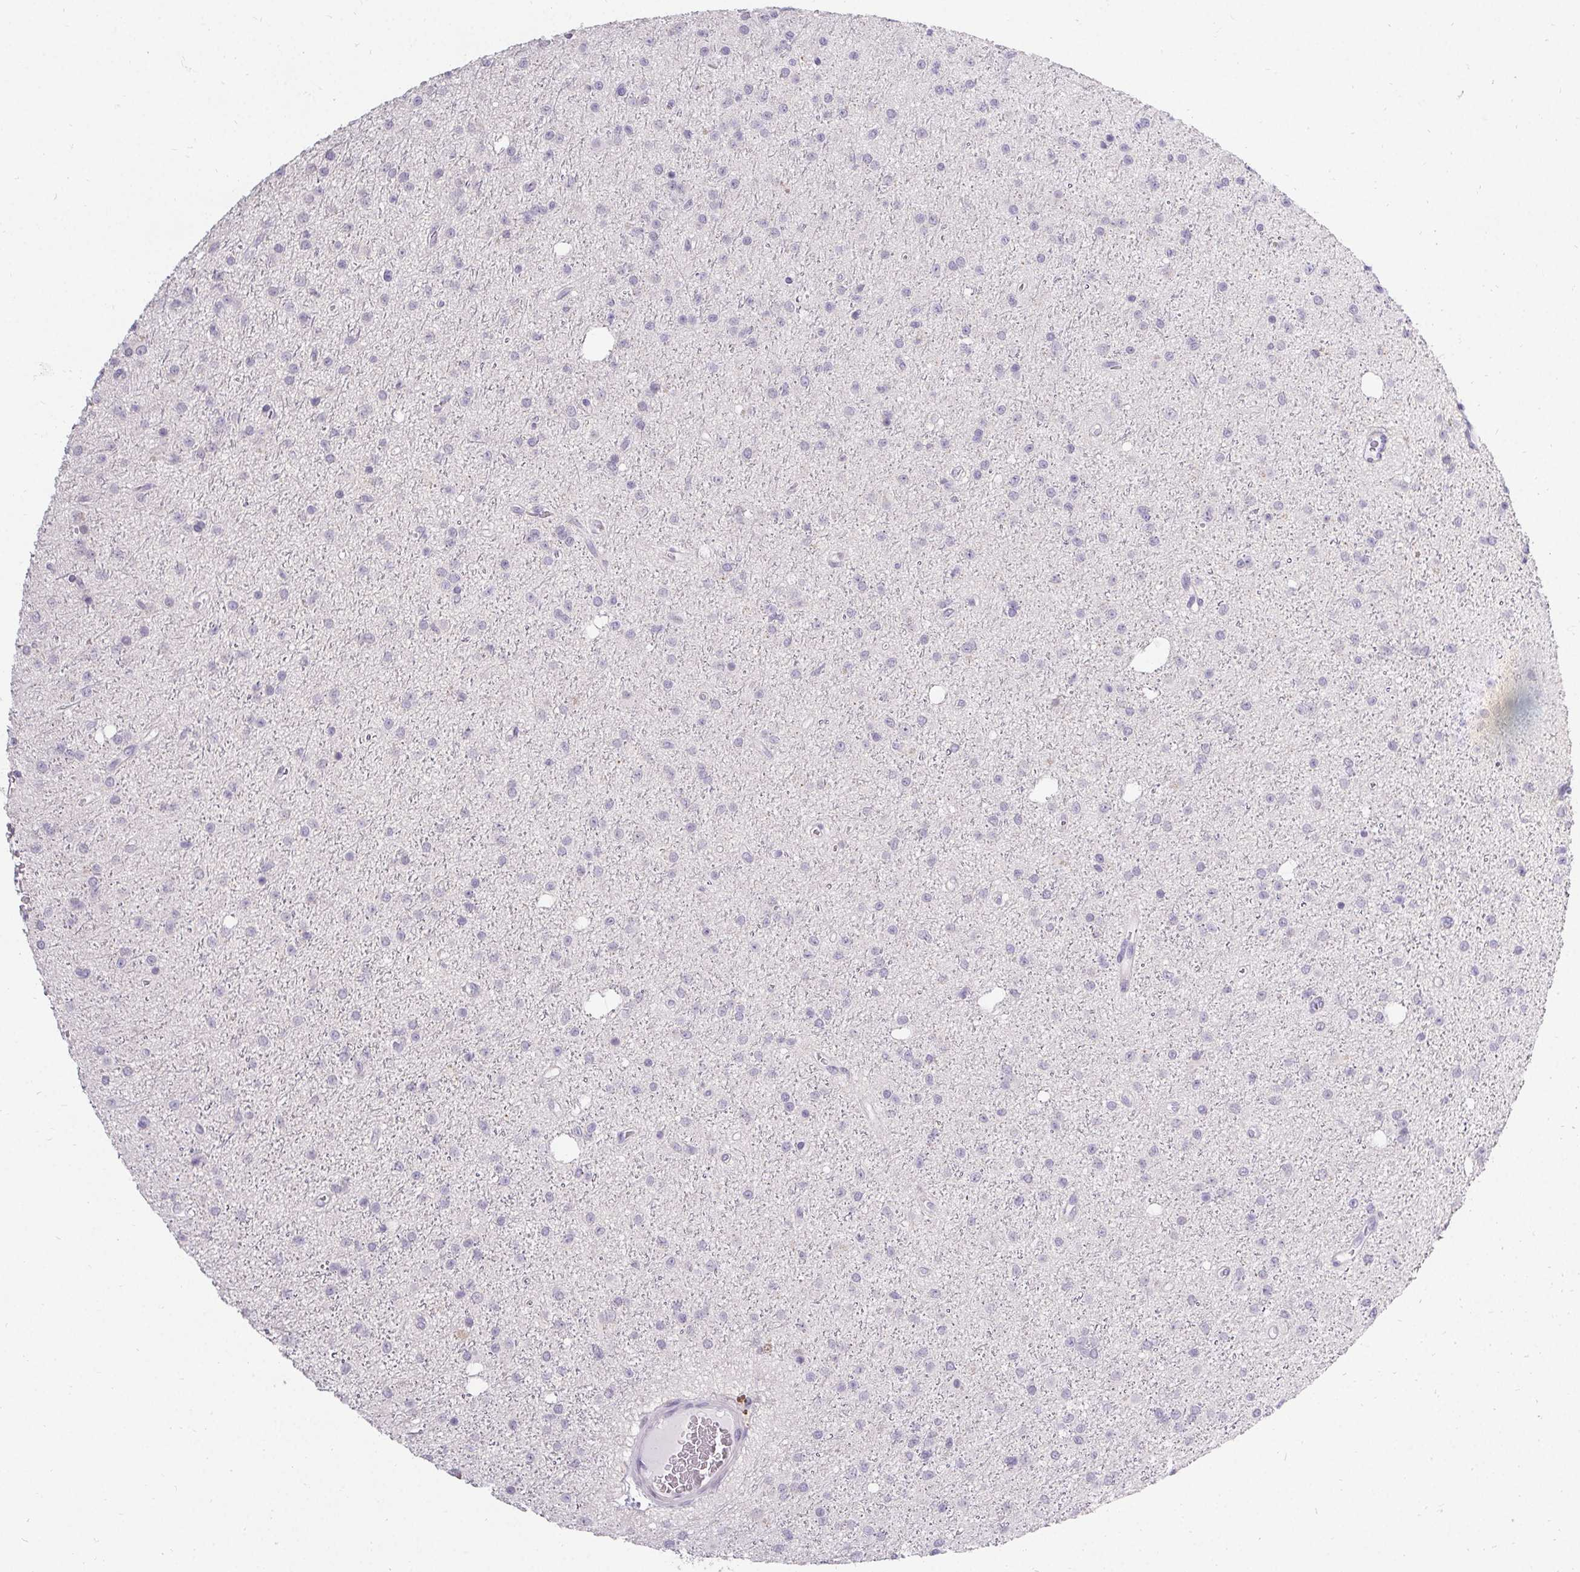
{"staining": {"intensity": "negative", "quantity": "none", "location": "none"}, "tissue": "glioma", "cell_type": "Tumor cells", "image_type": "cancer", "snomed": [{"axis": "morphology", "description": "Glioma, malignant, Low grade"}, {"axis": "topography", "description": "Brain"}], "caption": "This histopathology image is of malignant low-grade glioma stained with IHC to label a protein in brown with the nuclei are counter-stained blue. There is no positivity in tumor cells.", "gene": "PMEL", "patient": {"sex": "male", "age": 27}}